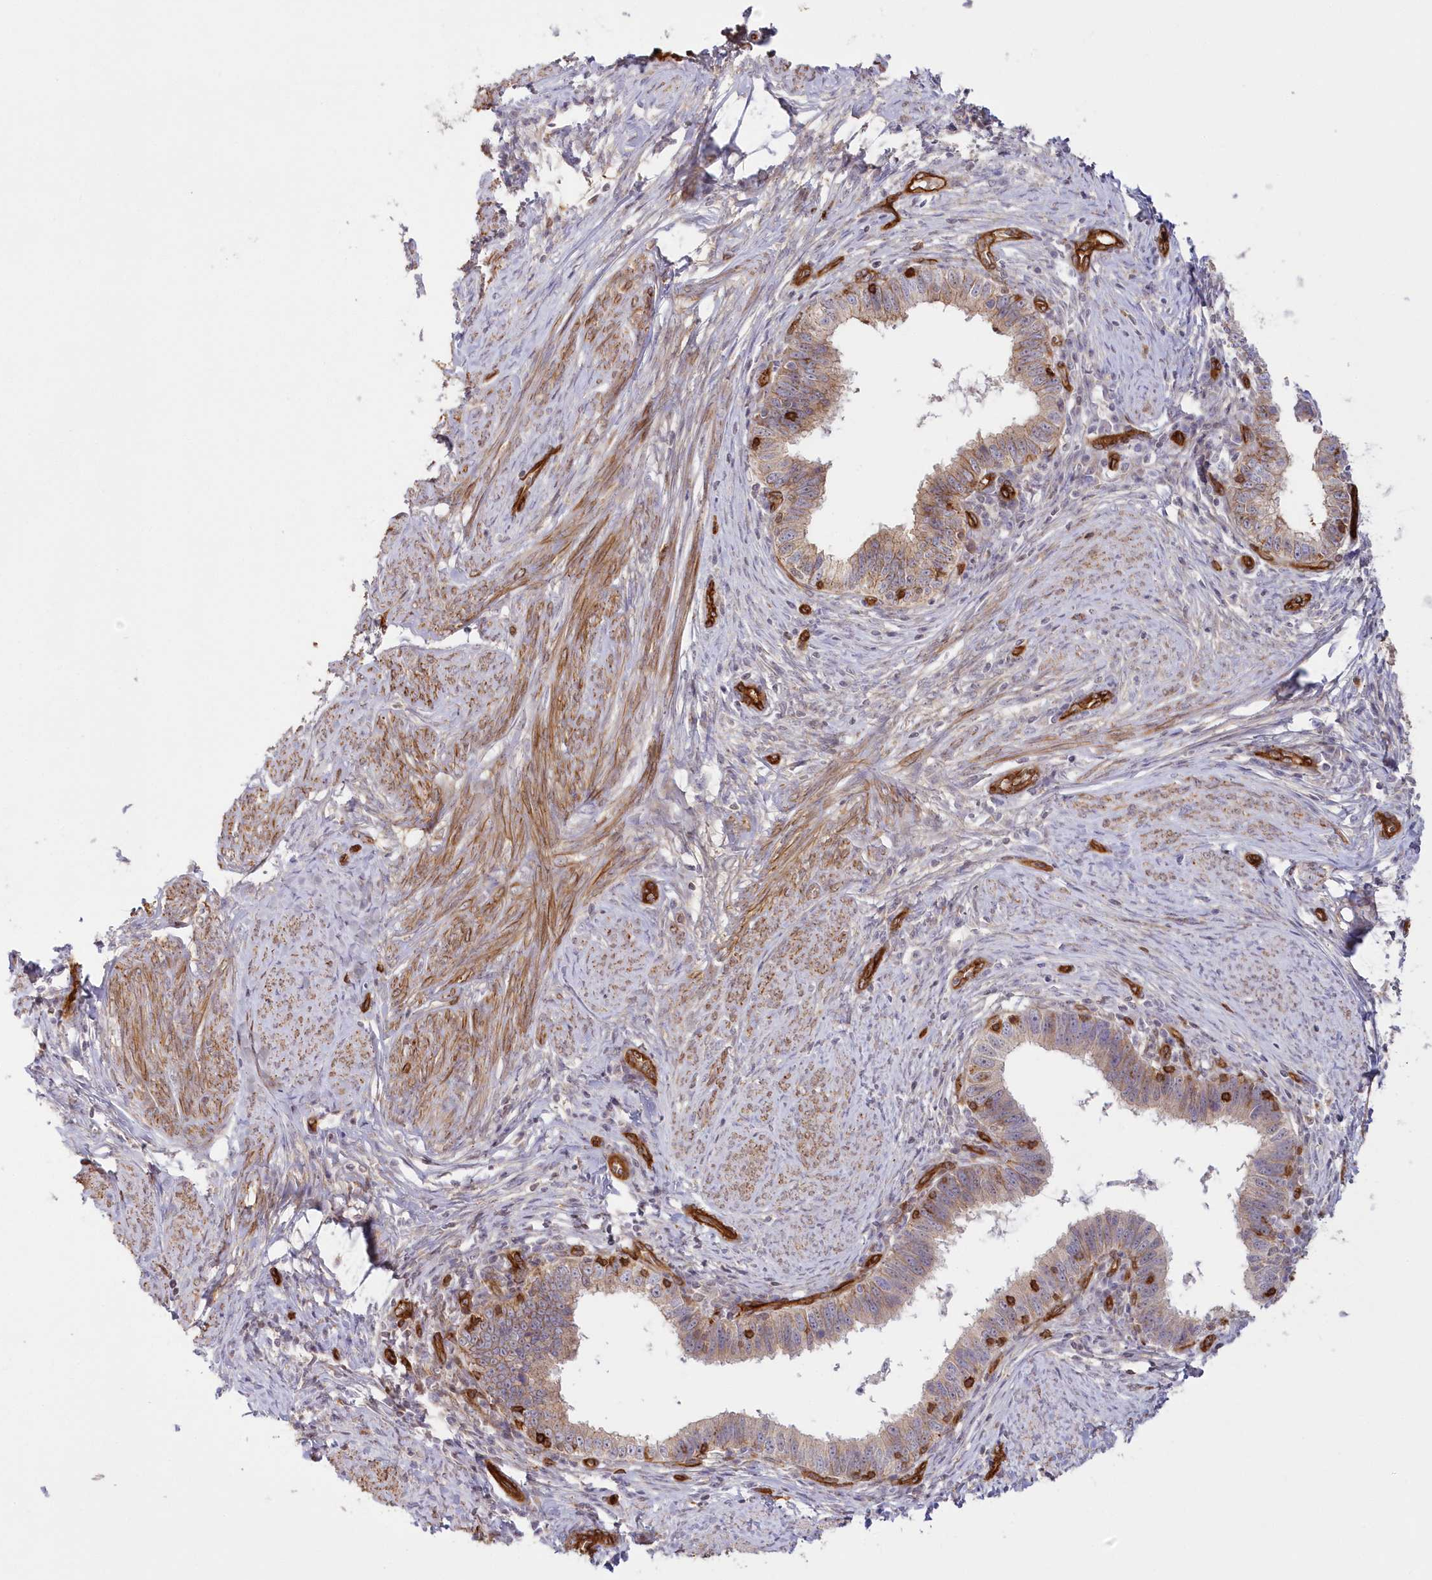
{"staining": {"intensity": "moderate", "quantity": ">75%", "location": "cytoplasmic/membranous"}, "tissue": "cervical cancer", "cell_type": "Tumor cells", "image_type": "cancer", "snomed": [{"axis": "morphology", "description": "Adenocarcinoma, NOS"}, {"axis": "topography", "description": "Cervix"}], "caption": "Immunohistochemistry (IHC) of human cervical cancer demonstrates medium levels of moderate cytoplasmic/membranous expression in approximately >75% of tumor cells.", "gene": "AFAP1L2", "patient": {"sex": "female", "age": 36}}